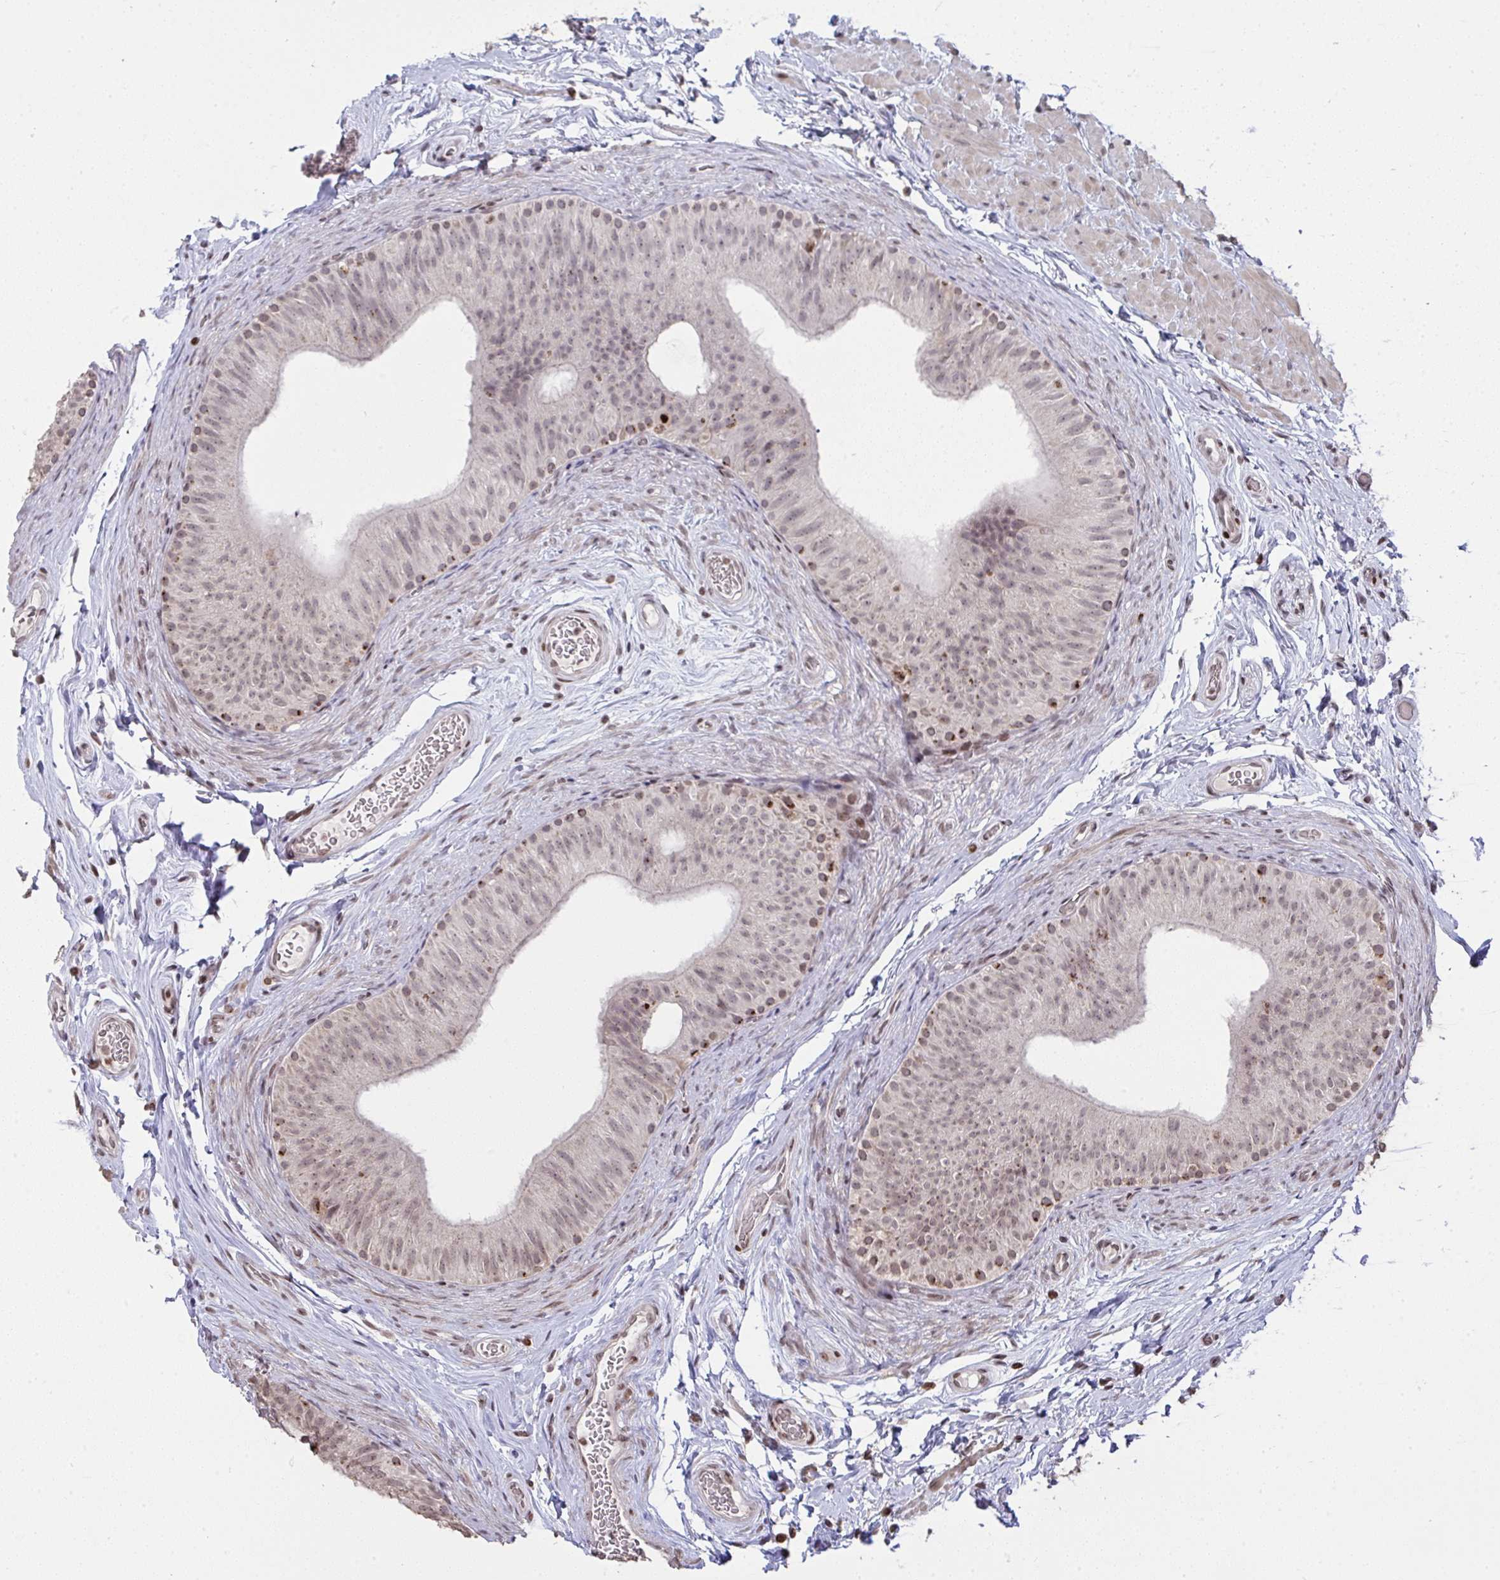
{"staining": {"intensity": "moderate", "quantity": "25%-75%", "location": "nuclear"}, "tissue": "epididymis", "cell_type": "Glandular cells", "image_type": "normal", "snomed": [{"axis": "morphology", "description": "Normal tissue, NOS"}, {"axis": "topography", "description": "Epididymis, spermatic cord, NOS"}, {"axis": "topography", "description": "Epididymis"}], "caption": "Protein analysis of unremarkable epididymis displays moderate nuclear expression in about 25%-75% of glandular cells. (Brightfield microscopy of DAB IHC at high magnification).", "gene": "NIP7", "patient": {"sex": "male", "age": 31}}